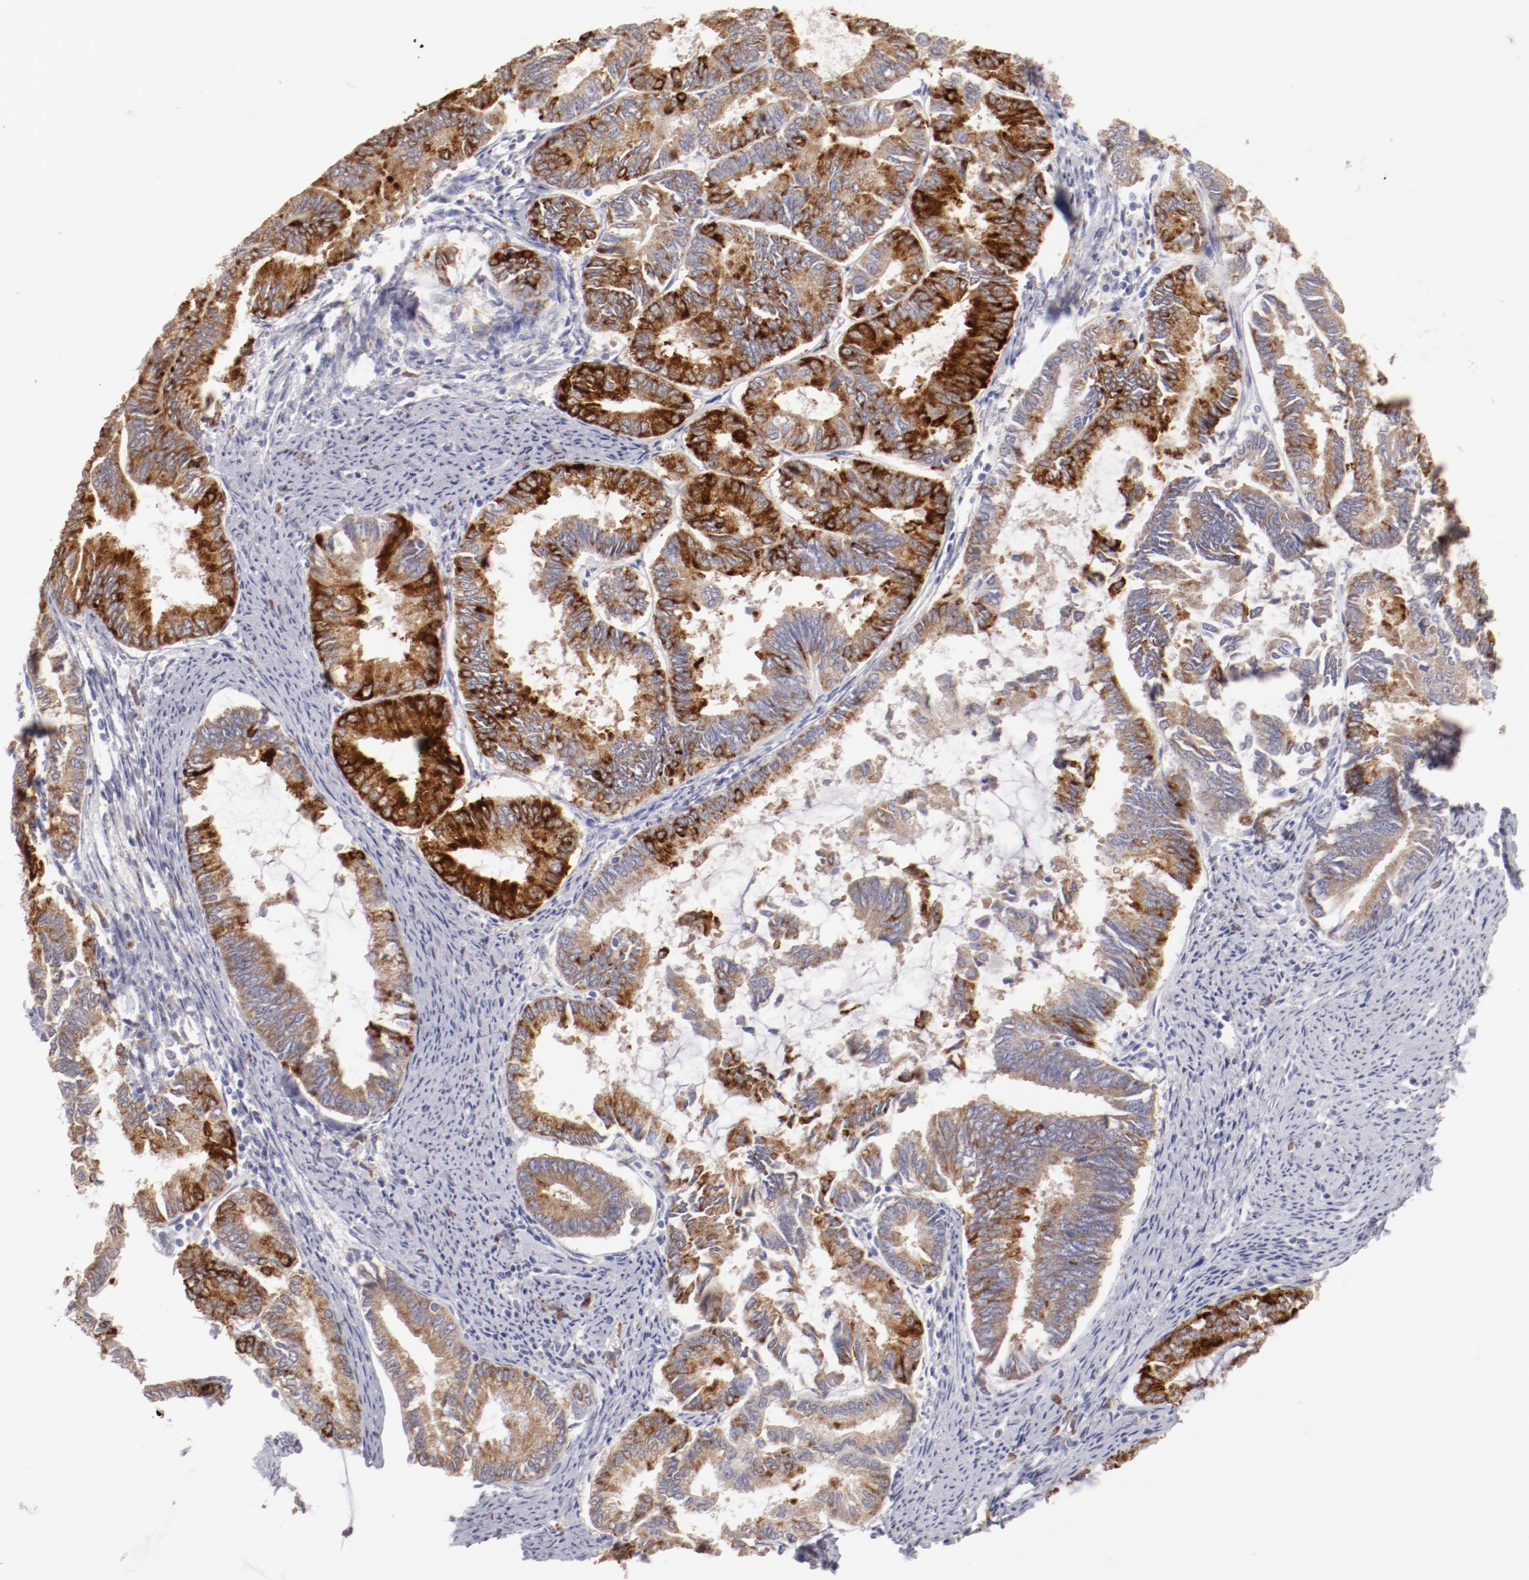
{"staining": {"intensity": "moderate", "quantity": ">75%", "location": "cytoplasmic/membranous"}, "tissue": "endometrial cancer", "cell_type": "Tumor cells", "image_type": "cancer", "snomed": [{"axis": "morphology", "description": "Adenocarcinoma, NOS"}, {"axis": "topography", "description": "Endometrium"}], "caption": "Tumor cells demonstrate medium levels of moderate cytoplasmic/membranous expression in about >75% of cells in human endometrial adenocarcinoma.", "gene": "ENTPD5", "patient": {"sex": "female", "age": 86}}